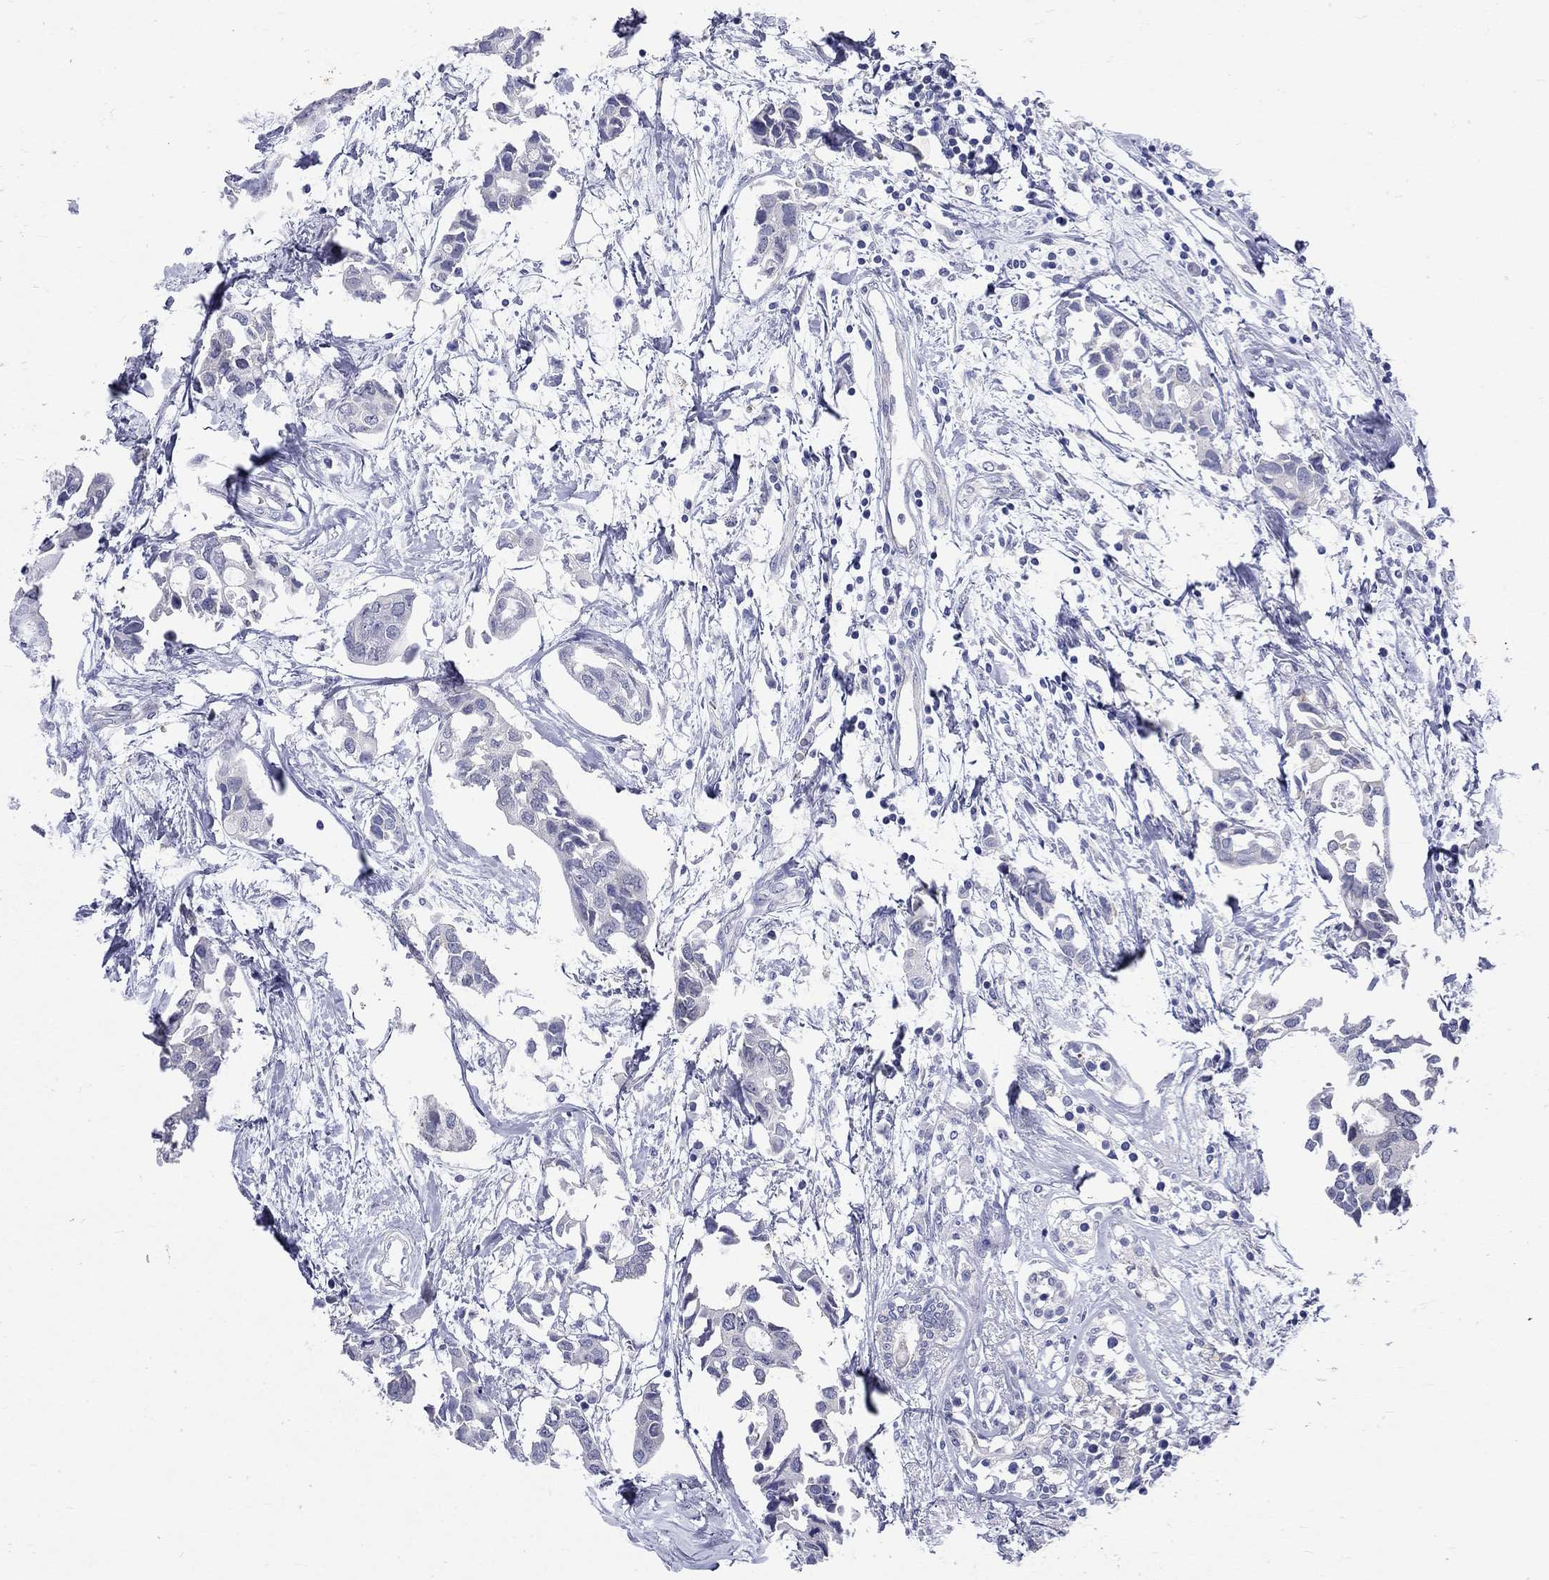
{"staining": {"intensity": "negative", "quantity": "none", "location": "none"}, "tissue": "breast cancer", "cell_type": "Tumor cells", "image_type": "cancer", "snomed": [{"axis": "morphology", "description": "Duct carcinoma"}, {"axis": "topography", "description": "Breast"}], "caption": "DAB immunohistochemical staining of breast invasive ductal carcinoma reveals no significant staining in tumor cells.", "gene": "CERS1", "patient": {"sex": "female", "age": 83}}